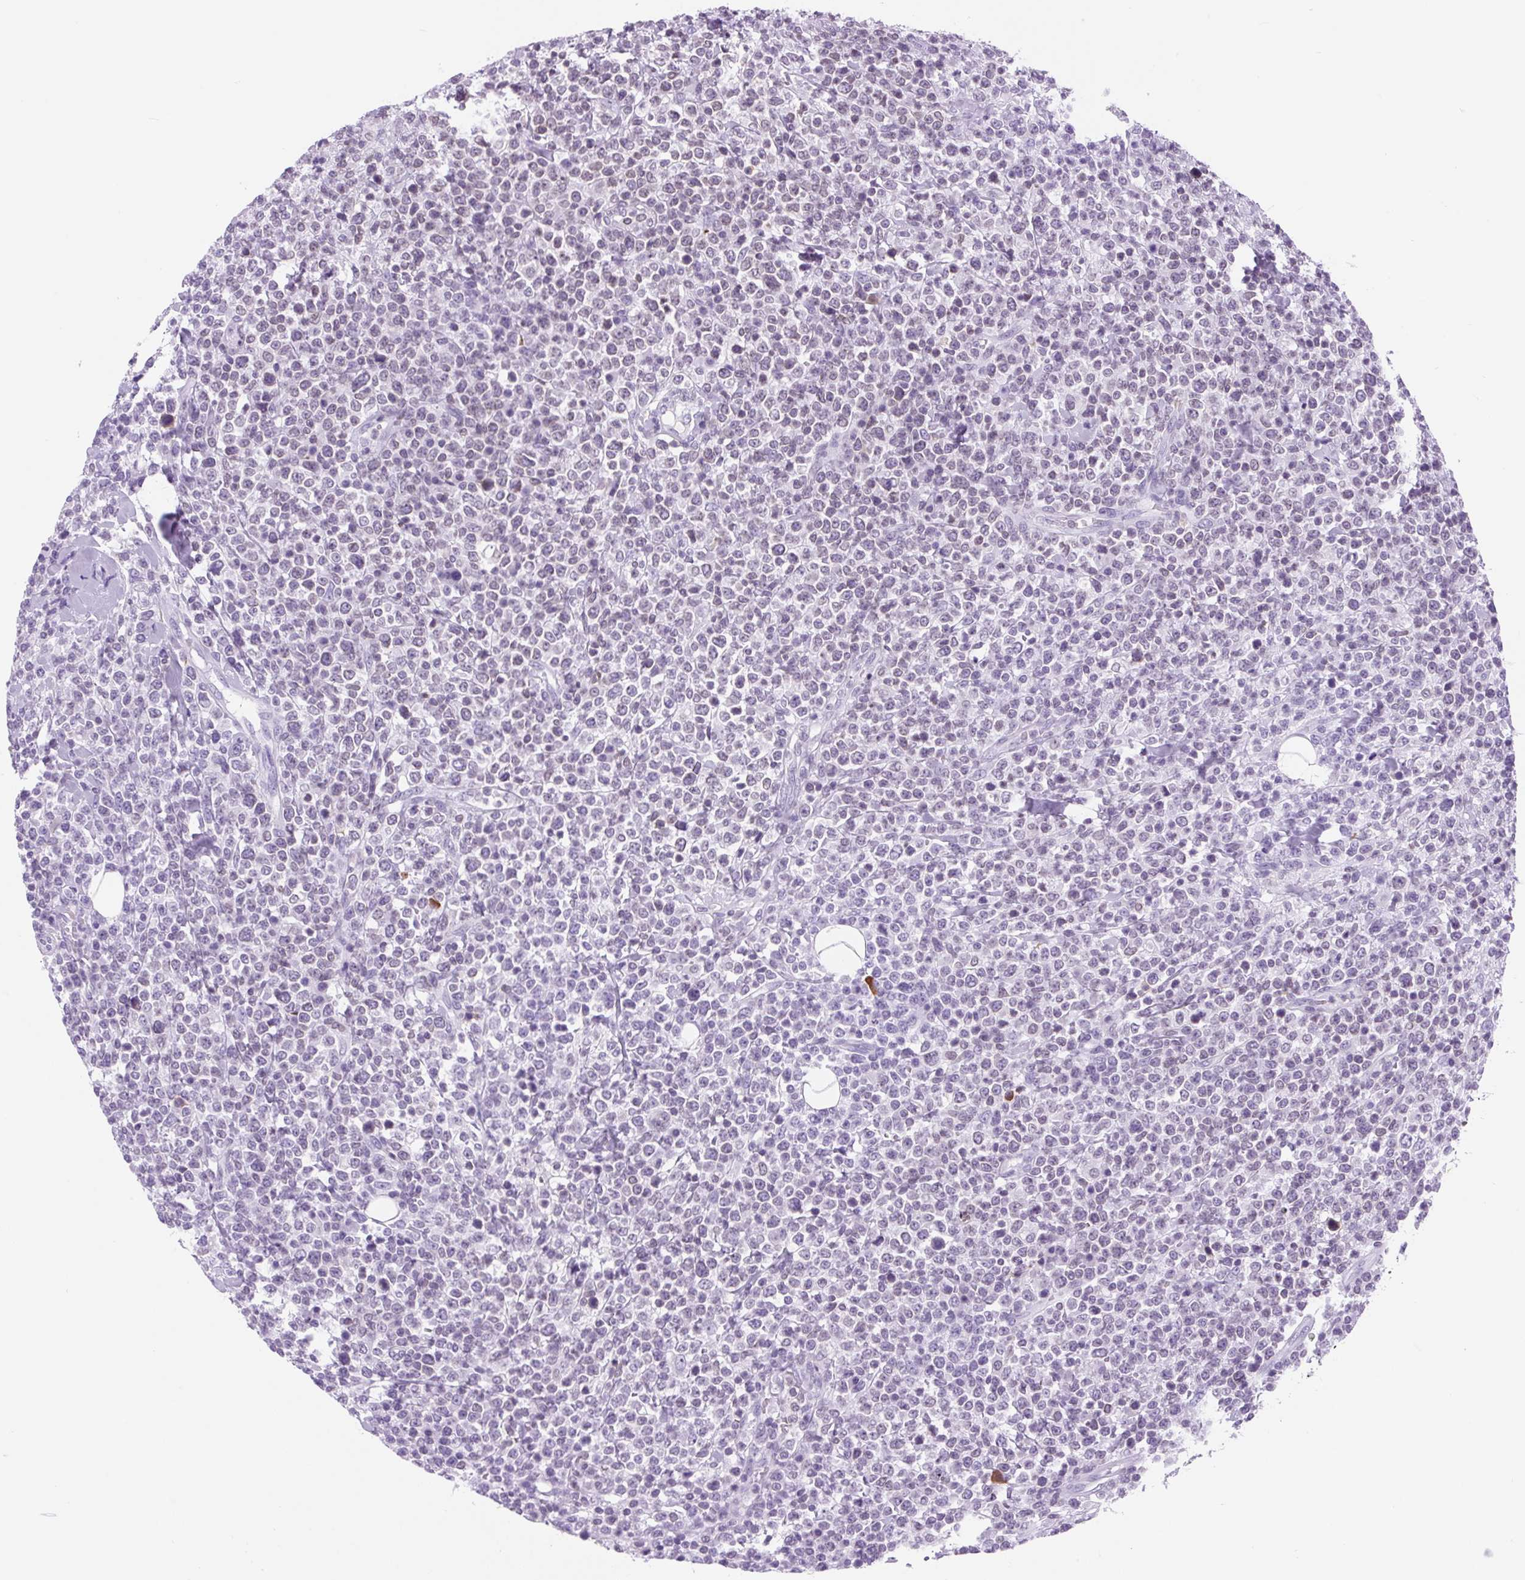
{"staining": {"intensity": "weak", "quantity": "<25%", "location": "nuclear"}, "tissue": "lymphoma", "cell_type": "Tumor cells", "image_type": "cancer", "snomed": [{"axis": "morphology", "description": "Malignant lymphoma, non-Hodgkin's type, High grade"}, {"axis": "topography", "description": "Colon"}], "caption": "IHC histopathology image of malignant lymphoma, non-Hodgkin's type (high-grade) stained for a protein (brown), which shows no staining in tumor cells.", "gene": "VPREB1", "patient": {"sex": "female", "age": 53}}